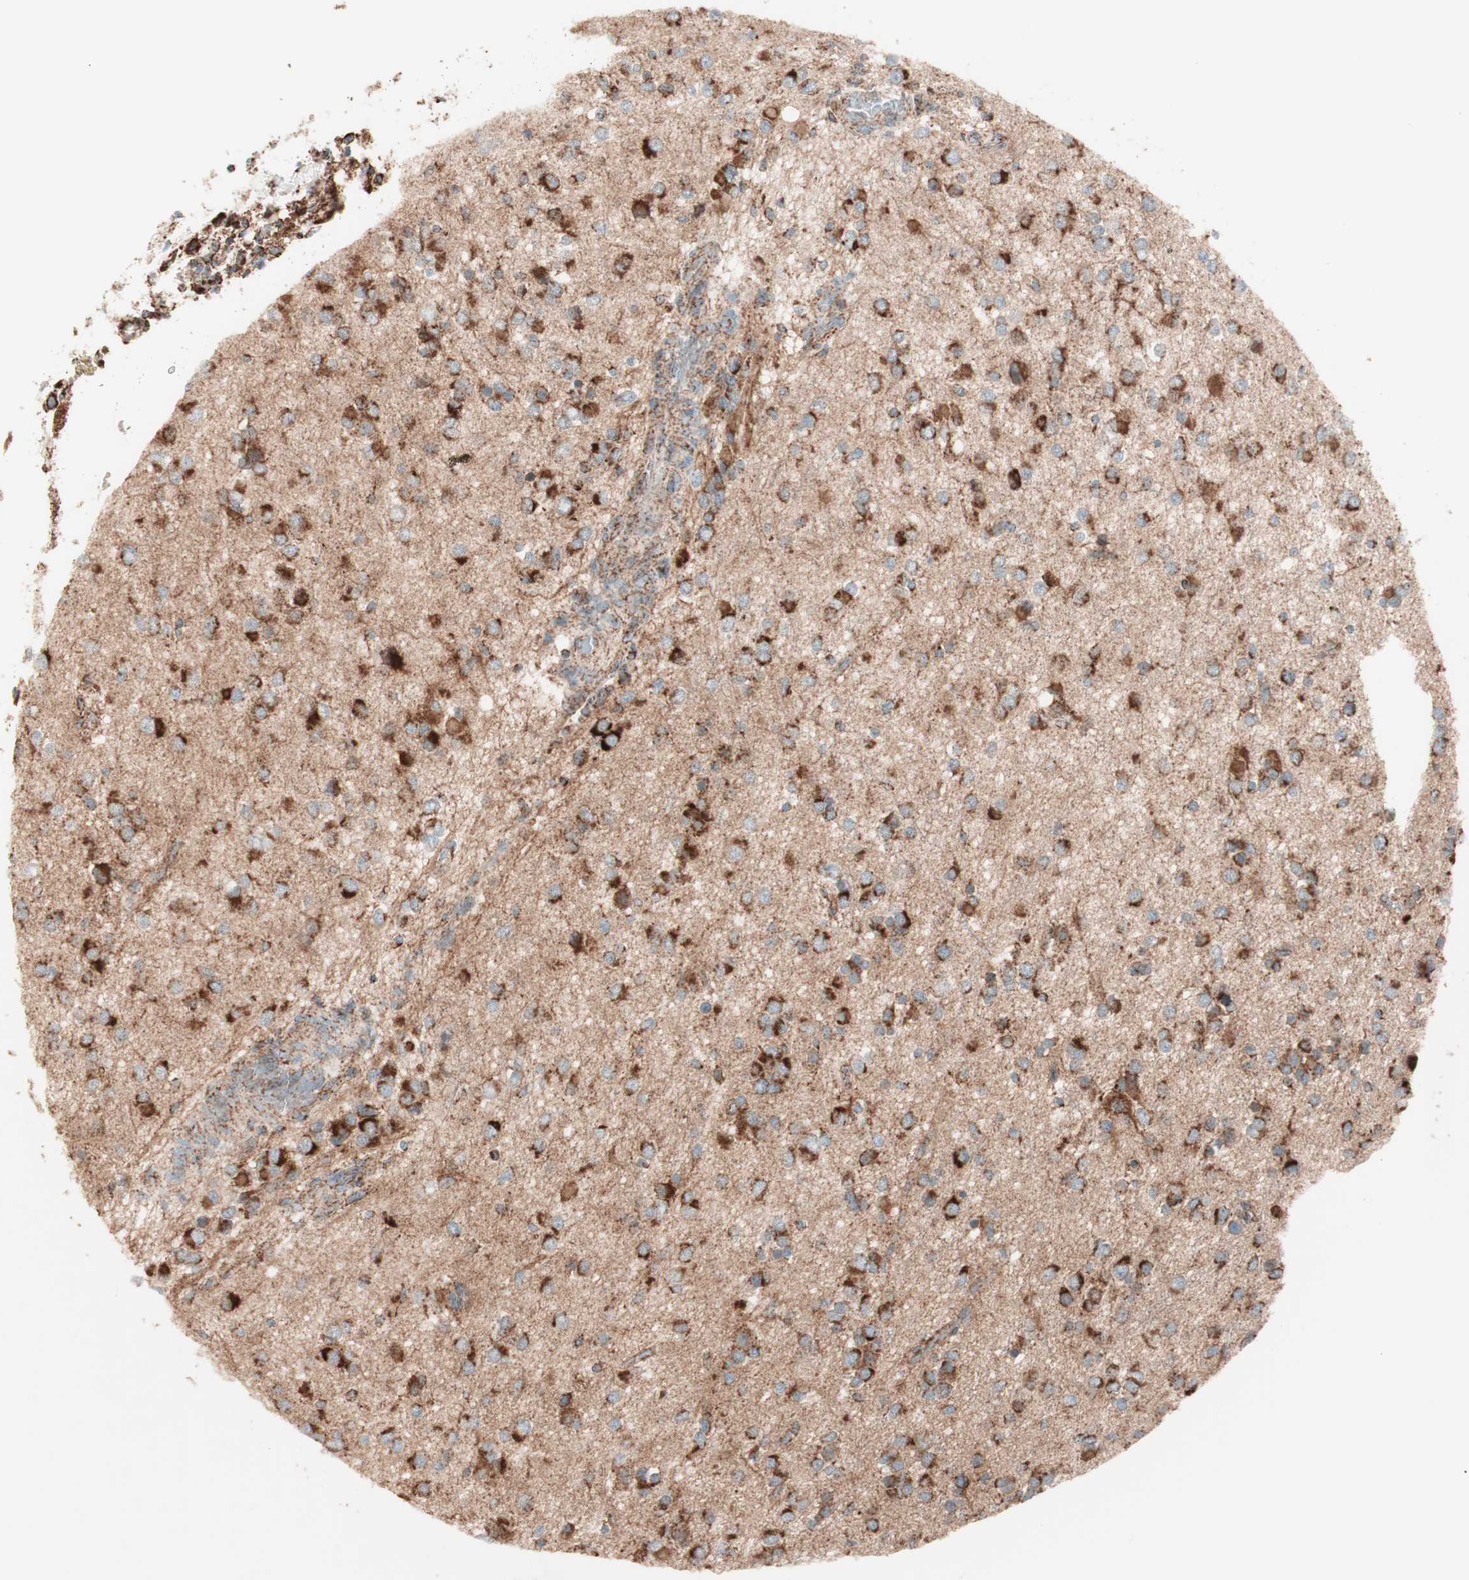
{"staining": {"intensity": "strong", "quantity": ">75%", "location": "cytoplasmic/membranous"}, "tissue": "glioma", "cell_type": "Tumor cells", "image_type": "cancer", "snomed": [{"axis": "morphology", "description": "Glioma, malignant, Low grade"}, {"axis": "topography", "description": "Brain"}], "caption": "Approximately >75% of tumor cells in human glioma display strong cytoplasmic/membranous protein expression as visualized by brown immunohistochemical staining.", "gene": "TOMM22", "patient": {"sex": "male", "age": 42}}